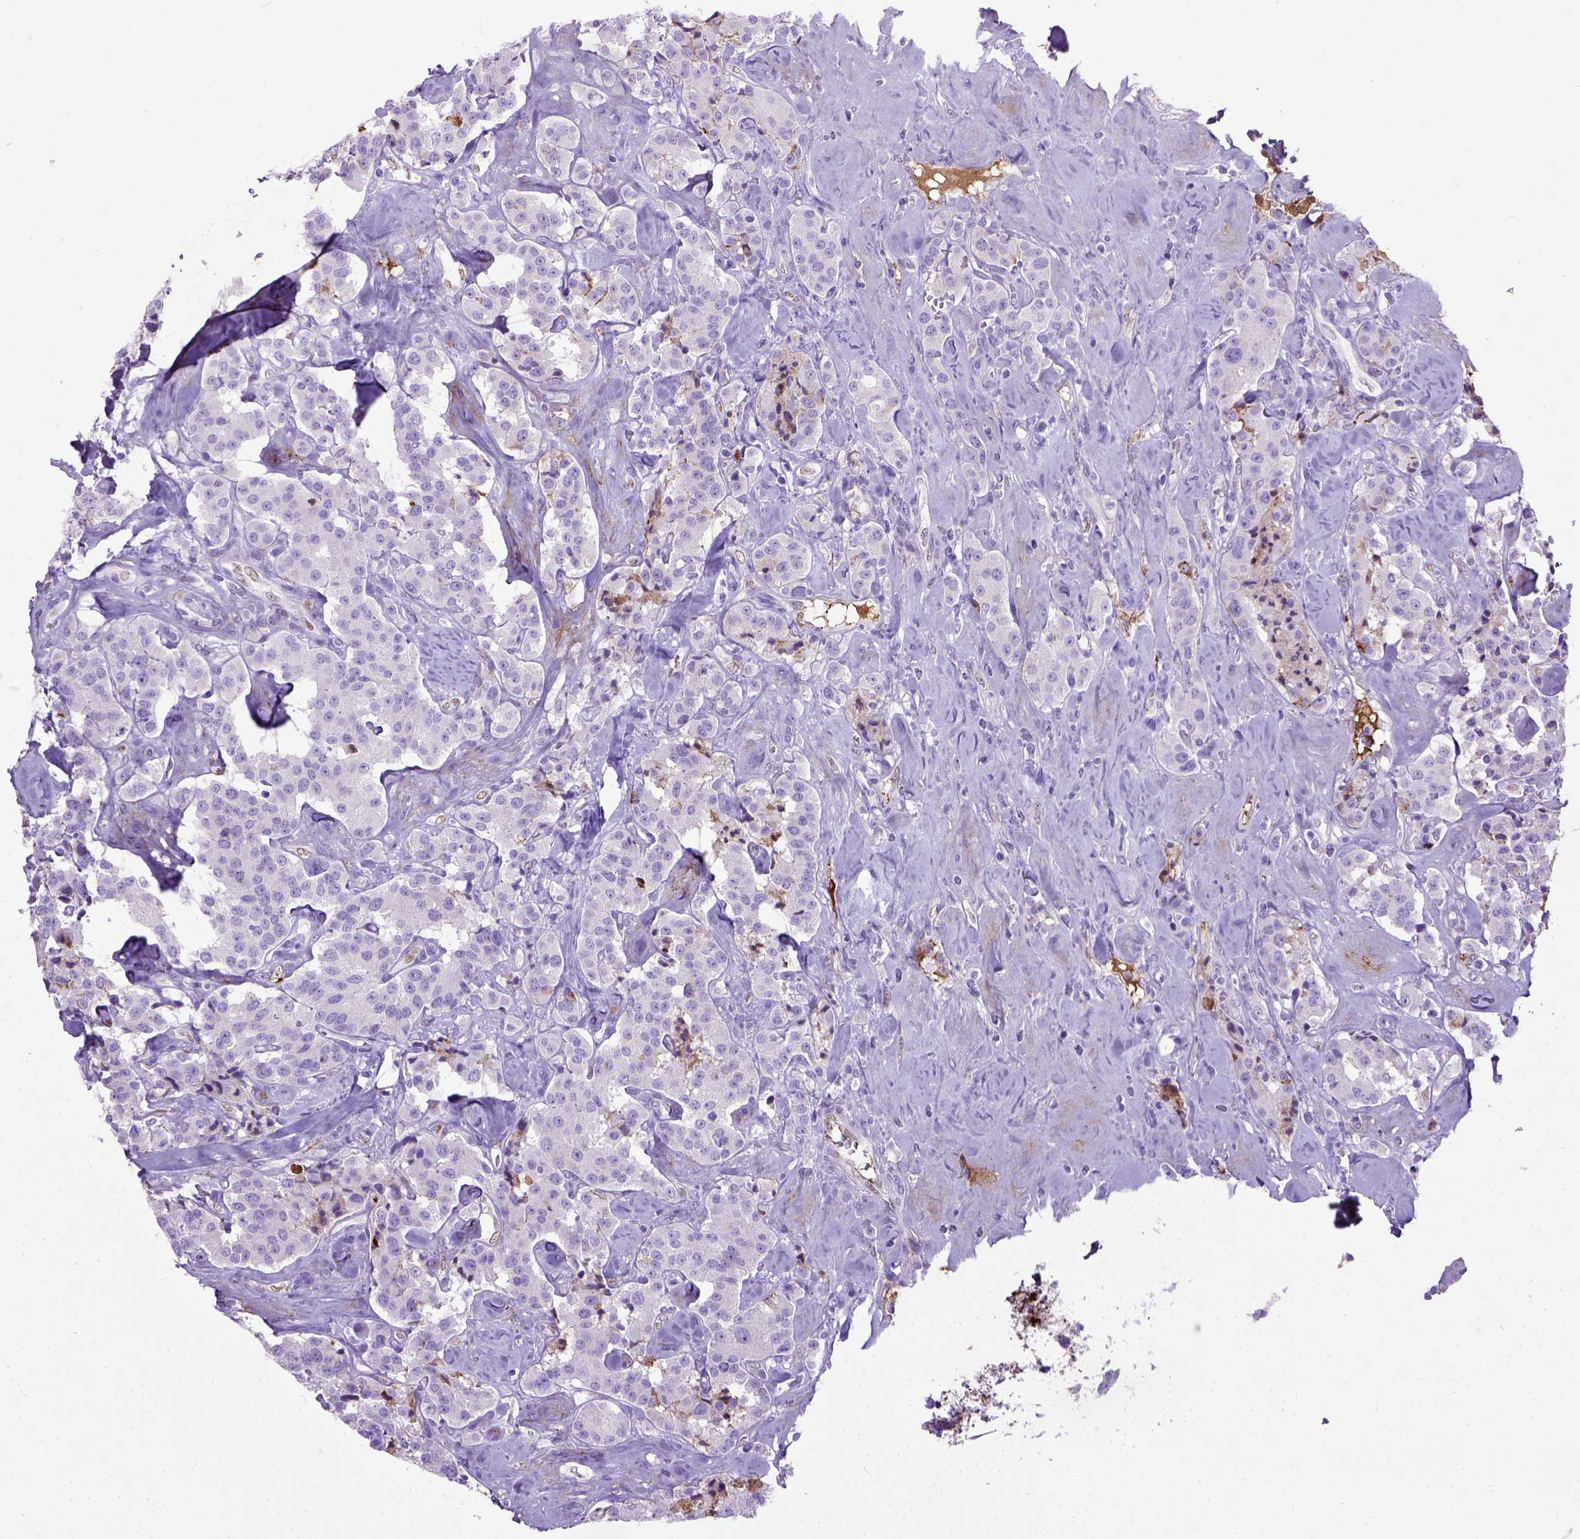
{"staining": {"intensity": "negative", "quantity": "none", "location": "none"}, "tissue": "carcinoid", "cell_type": "Tumor cells", "image_type": "cancer", "snomed": [{"axis": "morphology", "description": "Carcinoid, malignant, NOS"}, {"axis": "topography", "description": "Pancreas"}], "caption": "There is no significant positivity in tumor cells of carcinoid. Brightfield microscopy of immunohistochemistry stained with DAB (brown) and hematoxylin (blue), captured at high magnification.", "gene": "ADAMTS8", "patient": {"sex": "male", "age": 41}}